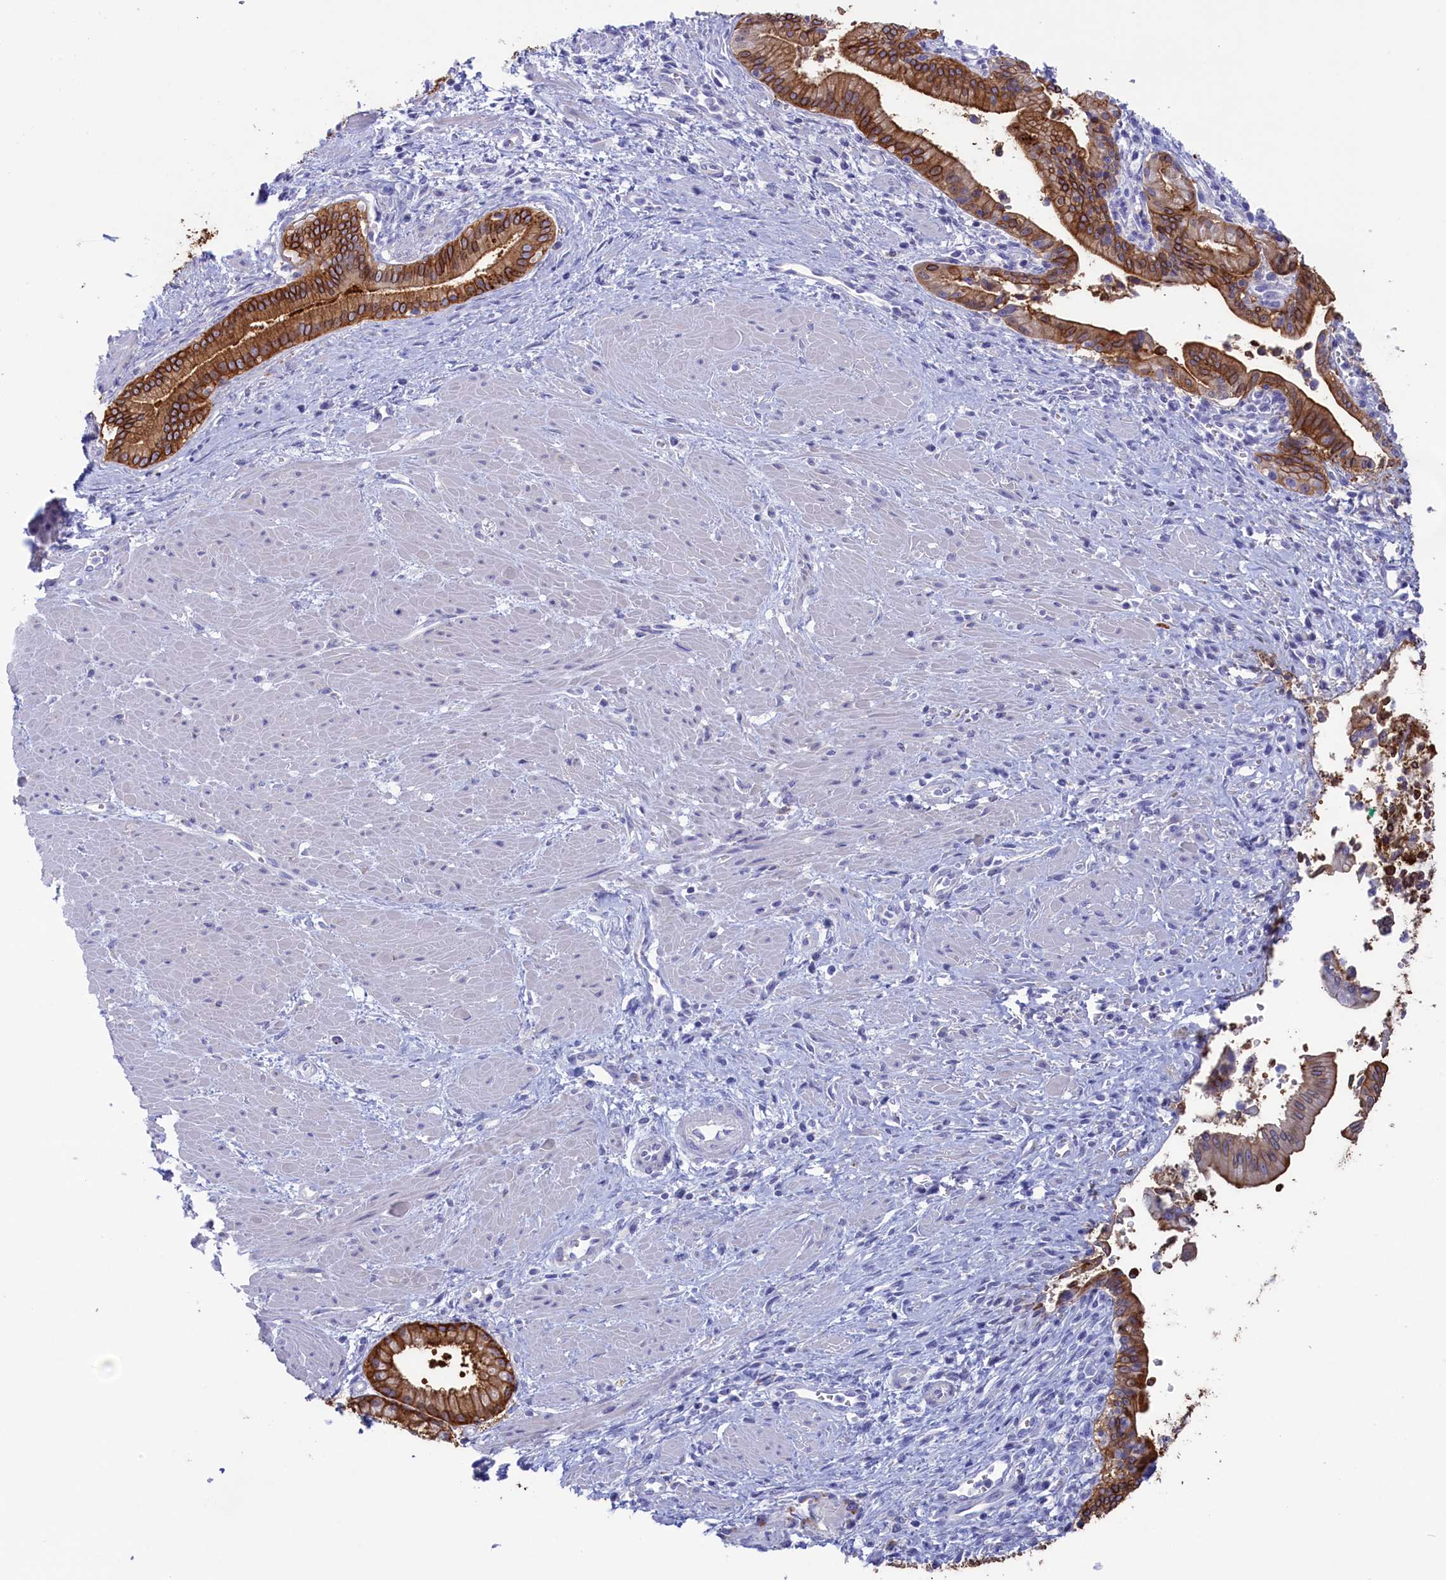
{"staining": {"intensity": "strong", "quantity": ">75%", "location": "cytoplasmic/membranous"}, "tissue": "pancreatic cancer", "cell_type": "Tumor cells", "image_type": "cancer", "snomed": [{"axis": "morphology", "description": "Adenocarcinoma, NOS"}, {"axis": "topography", "description": "Pancreas"}], "caption": "IHC (DAB) staining of pancreatic cancer (adenocarcinoma) exhibits strong cytoplasmic/membranous protein expression in approximately >75% of tumor cells. The staining was performed using DAB, with brown indicating positive protein expression. Nuclei are stained blue with hematoxylin.", "gene": "WDR6", "patient": {"sex": "male", "age": 78}}